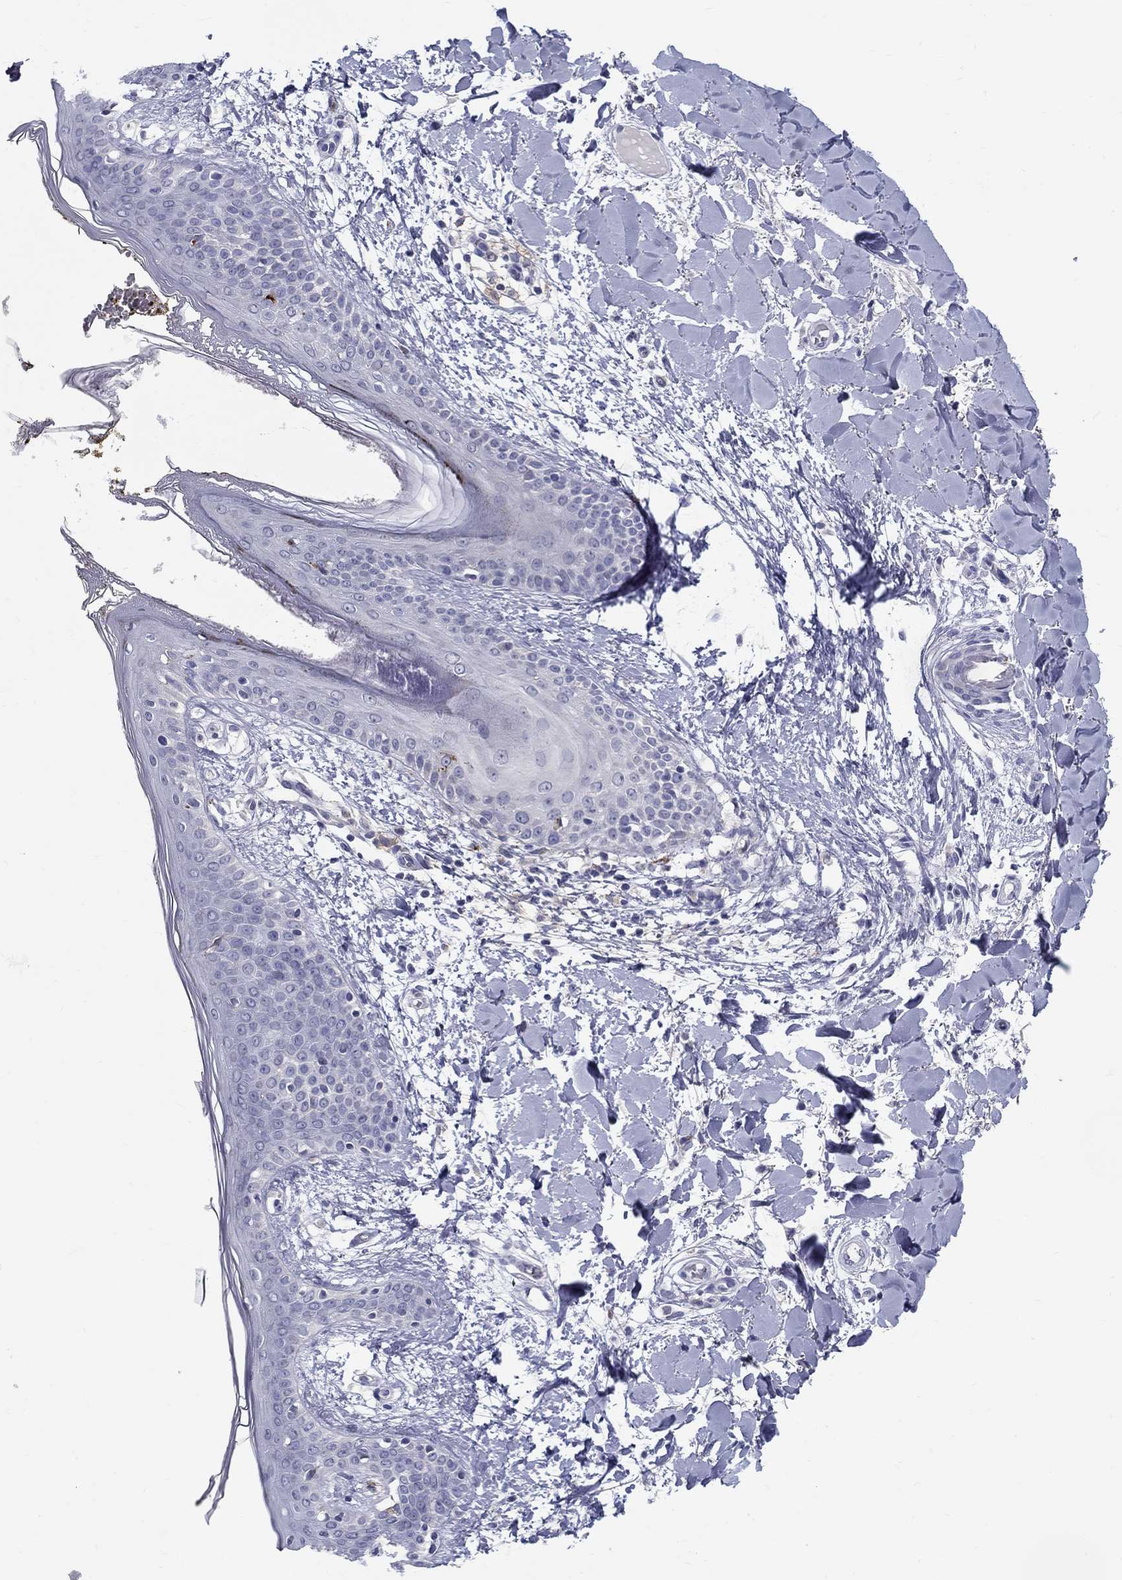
{"staining": {"intensity": "negative", "quantity": "none", "location": "none"}, "tissue": "skin", "cell_type": "Fibroblasts", "image_type": "normal", "snomed": [{"axis": "morphology", "description": "Normal tissue, NOS"}, {"axis": "topography", "description": "Skin"}], "caption": "This photomicrograph is of normal skin stained with IHC to label a protein in brown with the nuclei are counter-stained blue. There is no staining in fibroblasts. (IHC, brightfield microscopy, high magnification).", "gene": "TP53TG5", "patient": {"sex": "female", "age": 34}}